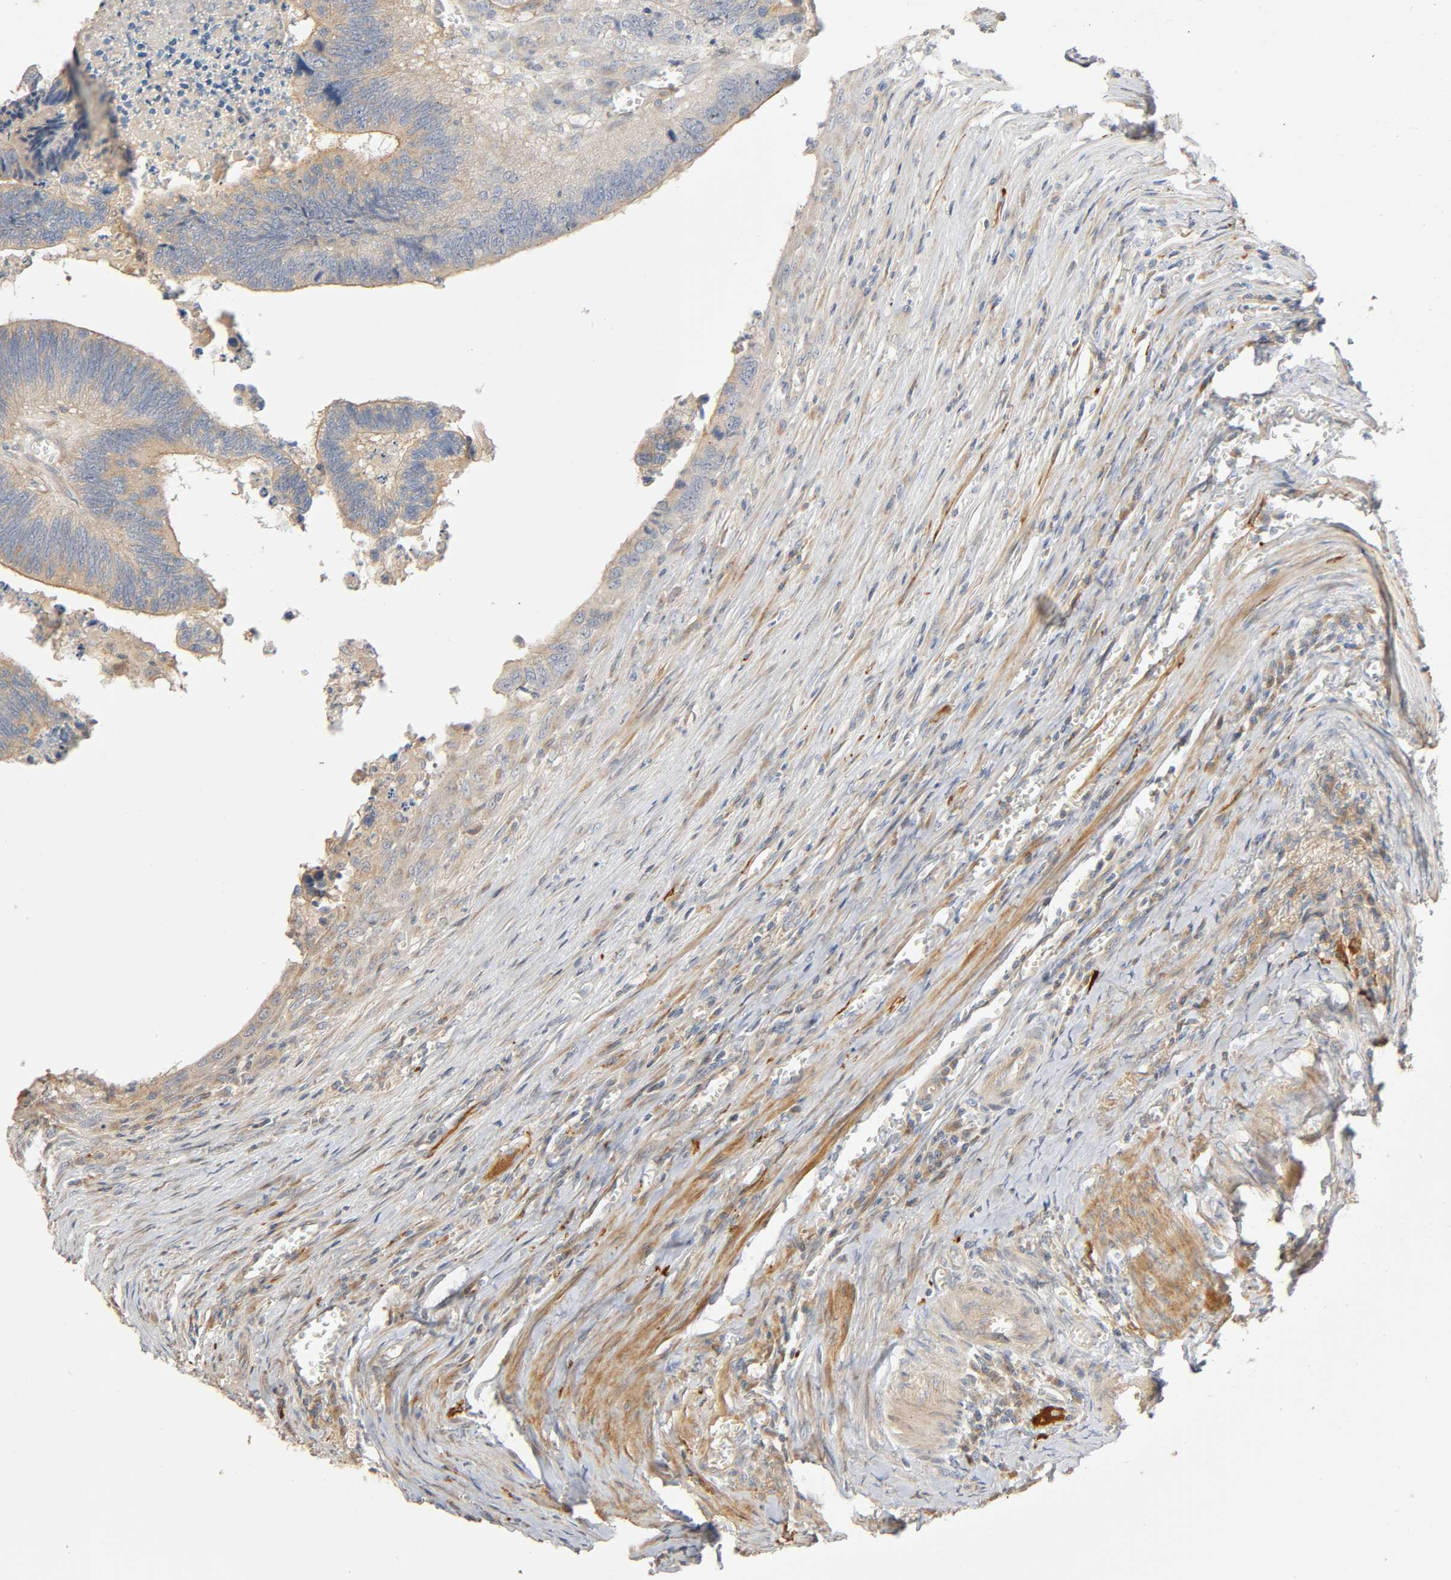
{"staining": {"intensity": "moderate", "quantity": "25%-75%", "location": "cytoplasmic/membranous"}, "tissue": "colorectal cancer", "cell_type": "Tumor cells", "image_type": "cancer", "snomed": [{"axis": "morphology", "description": "Adenocarcinoma, NOS"}, {"axis": "topography", "description": "Colon"}], "caption": "The immunohistochemical stain highlights moderate cytoplasmic/membranous expression in tumor cells of colorectal cancer (adenocarcinoma) tissue.", "gene": "SGSM1", "patient": {"sex": "male", "age": 72}}